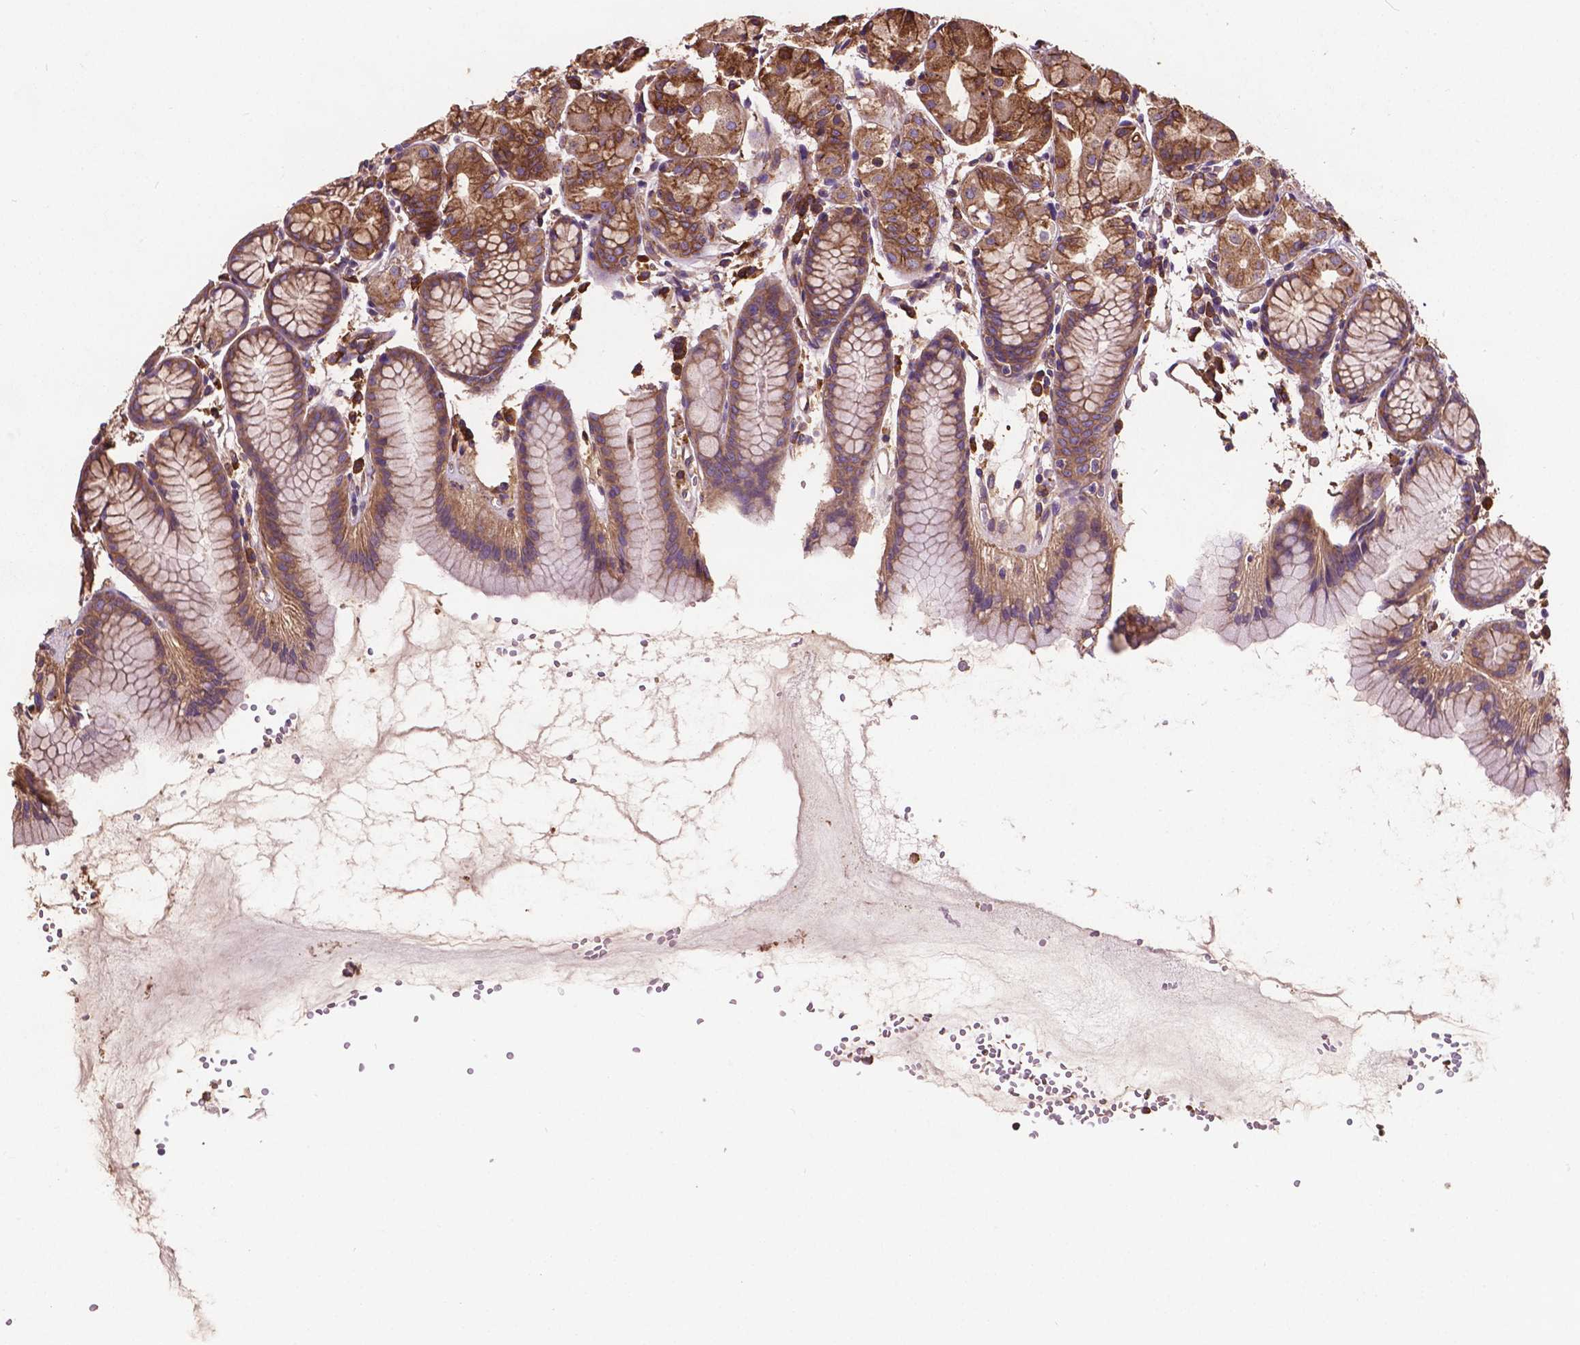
{"staining": {"intensity": "moderate", "quantity": ">75%", "location": "cytoplasmic/membranous"}, "tissue": "stomach", "cell_type": "Glandular cells", "image_type": "normal", "snomed": [{"axis": "morphology", "description": "Normal tissue, NOS"}, {"axis": "topography", "description": "Stomach, upper"}], "caption": "Glandular cells show medium levels of moderate cytoplasmic/membranous expression in about >75% of cells in unremarkable stomach. Nuclei are stained in blue.", "gene": "CCDC71L", "patient": {"sex": "male", "age": 47}}